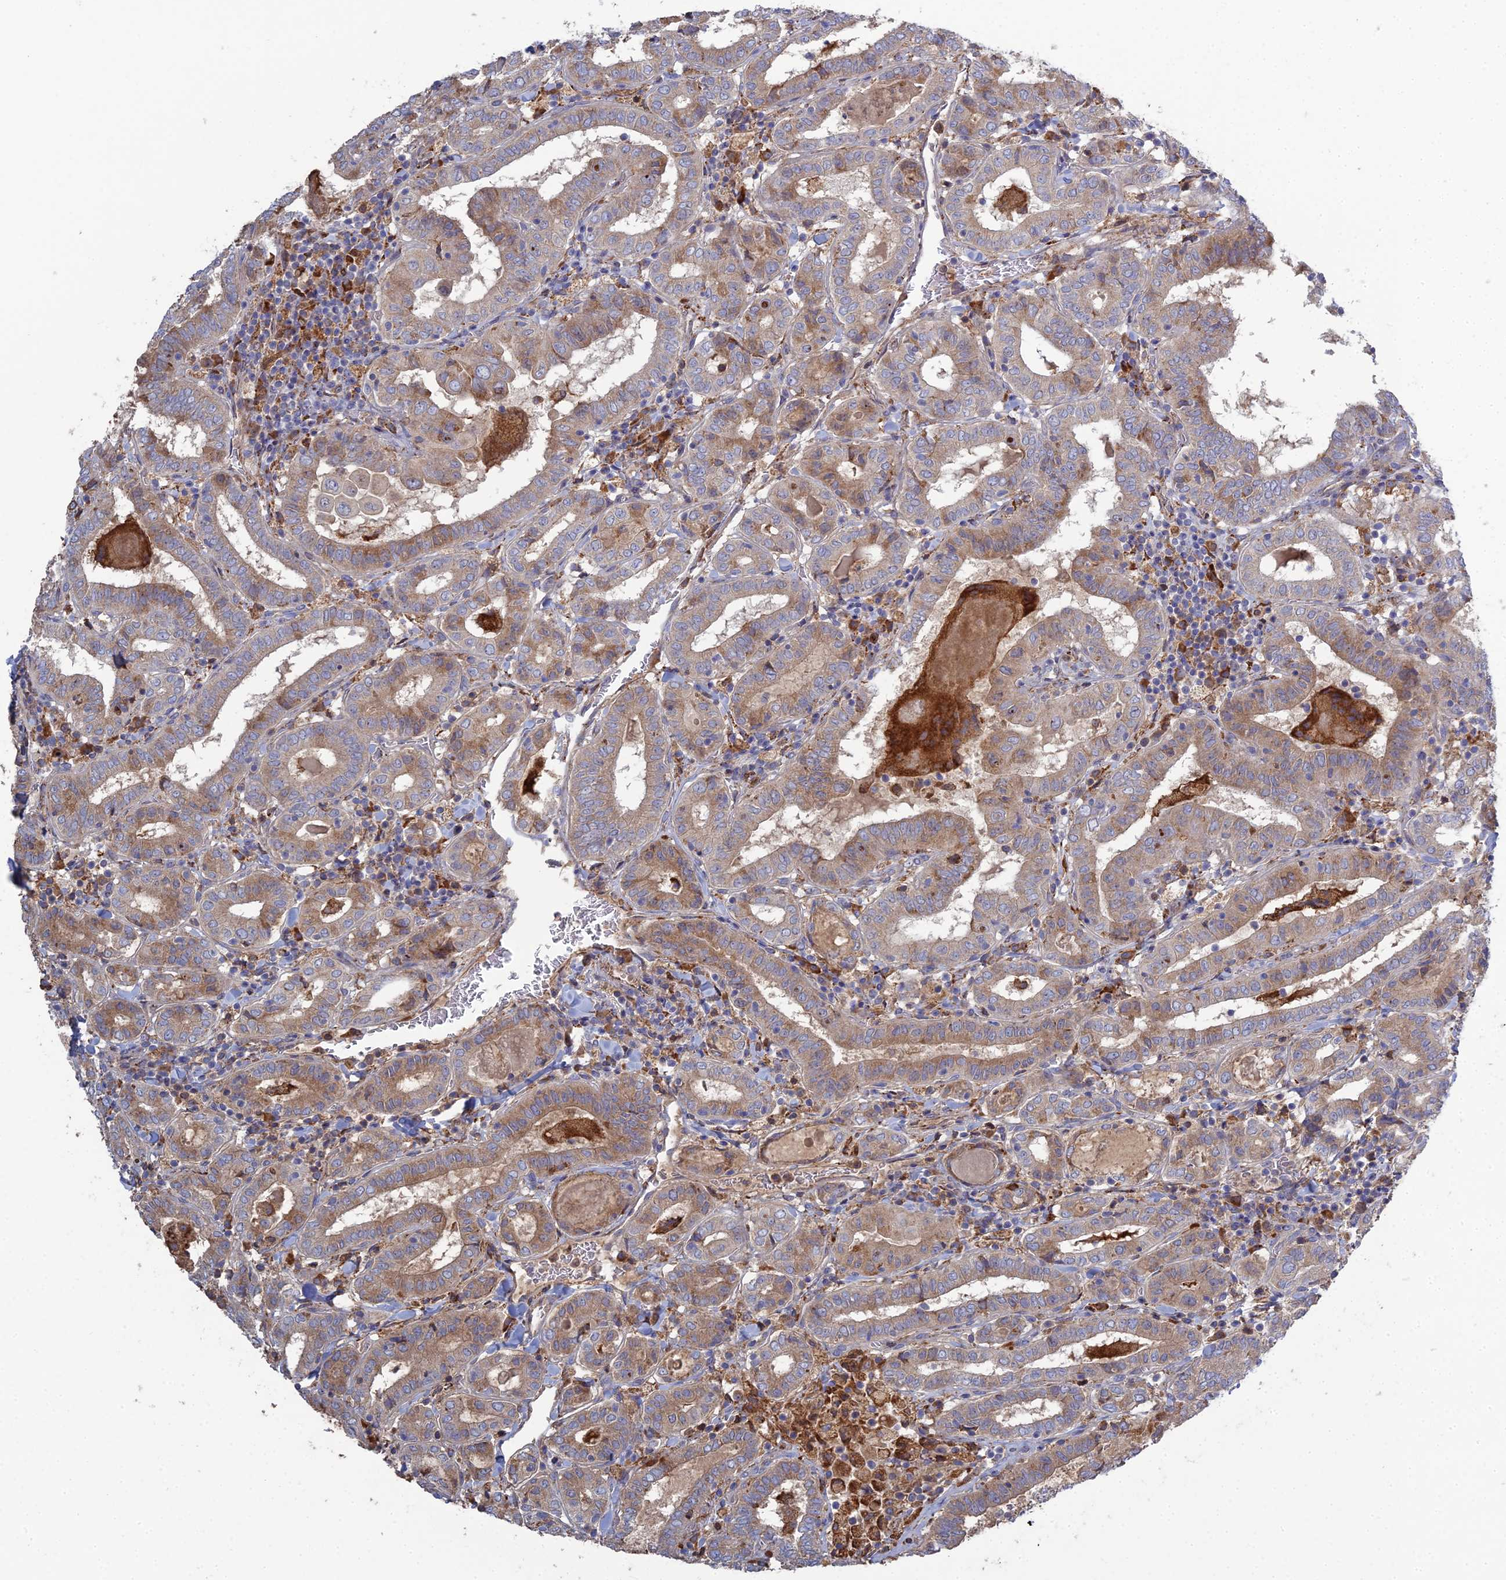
{"staining": {"intensity": "moderate", "quantity": "25%-75%", "location": "cytoplasmic/membranous"}, "tissue": "thyroid cancer", "cell_type": "Tumor cells", "image_type": "cancer", "snomed": [{"axis": "morphology", "description": "Papillary adenocarcinoma, NOS"}, {"axis": "topography", "description": "Thyroid gland"}], "caption": "Thyroid cancer stained with DAB (3,3'-diaminobenzidine) IHC exhibits medium levels of moderate cytoplasmic/membranous expression in about 25%-75% of tumor cells.", "gene": "TRAPPC6A", "patient": {"sex": "female", "age": 72}}